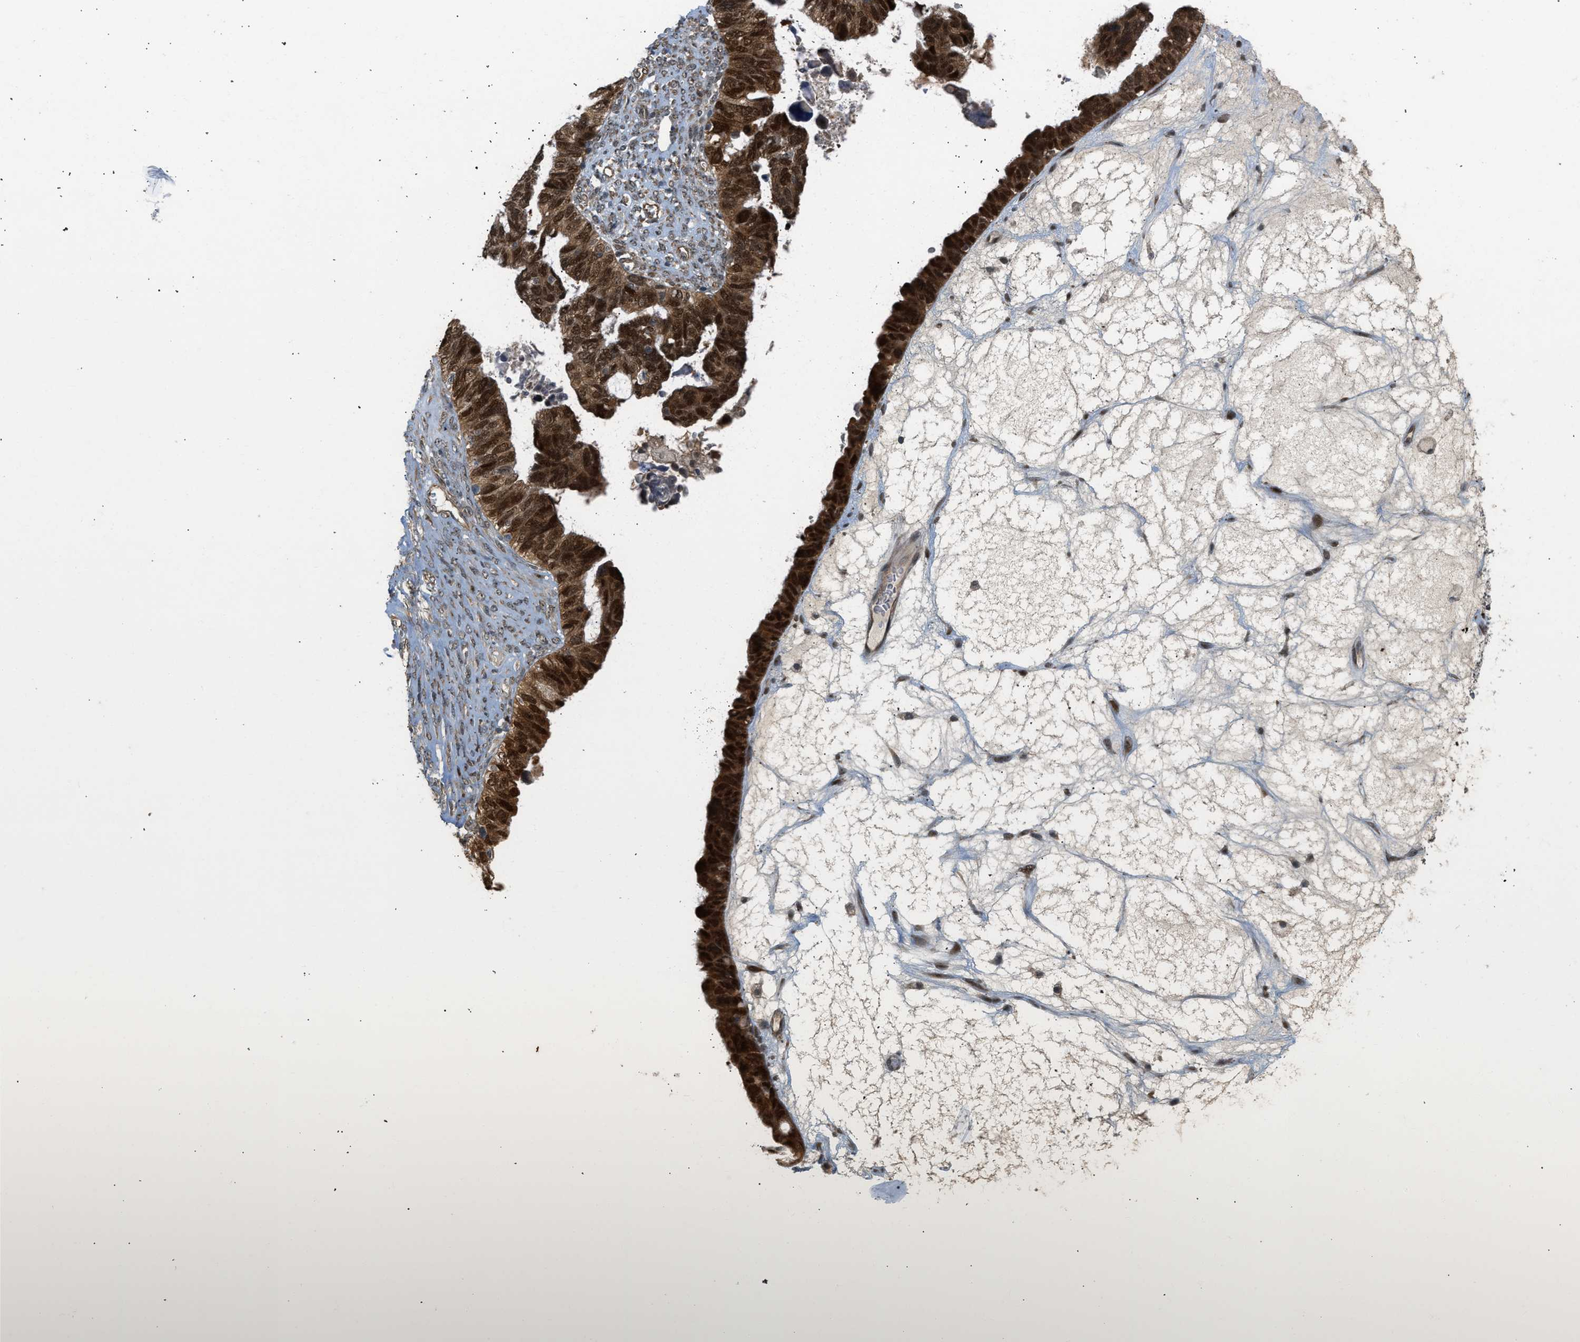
{"staining": {"intensity": "strong", "quantity": ">75%", "location": "cytoplasmic/membranous,nuclear"}, "tissue": "ovarian cancer", "cell_type": "Tumor cells", "image_type": "cancer", "snomed": [{"axis": "morphology", "description": "Cystadenocarcinoma, serous, NOS"}, {"axis": "topography", "description": "Ovary"}], "caption": "Protein staining of ovarian cancer (serous cystadenocarcinoma) tissue exhibits strong cytoplasmic/membranous and nuclear expression in about >75% of tumor cells.", "gene": "BAG1", "patient": {"sex": "female", "age": 79}}